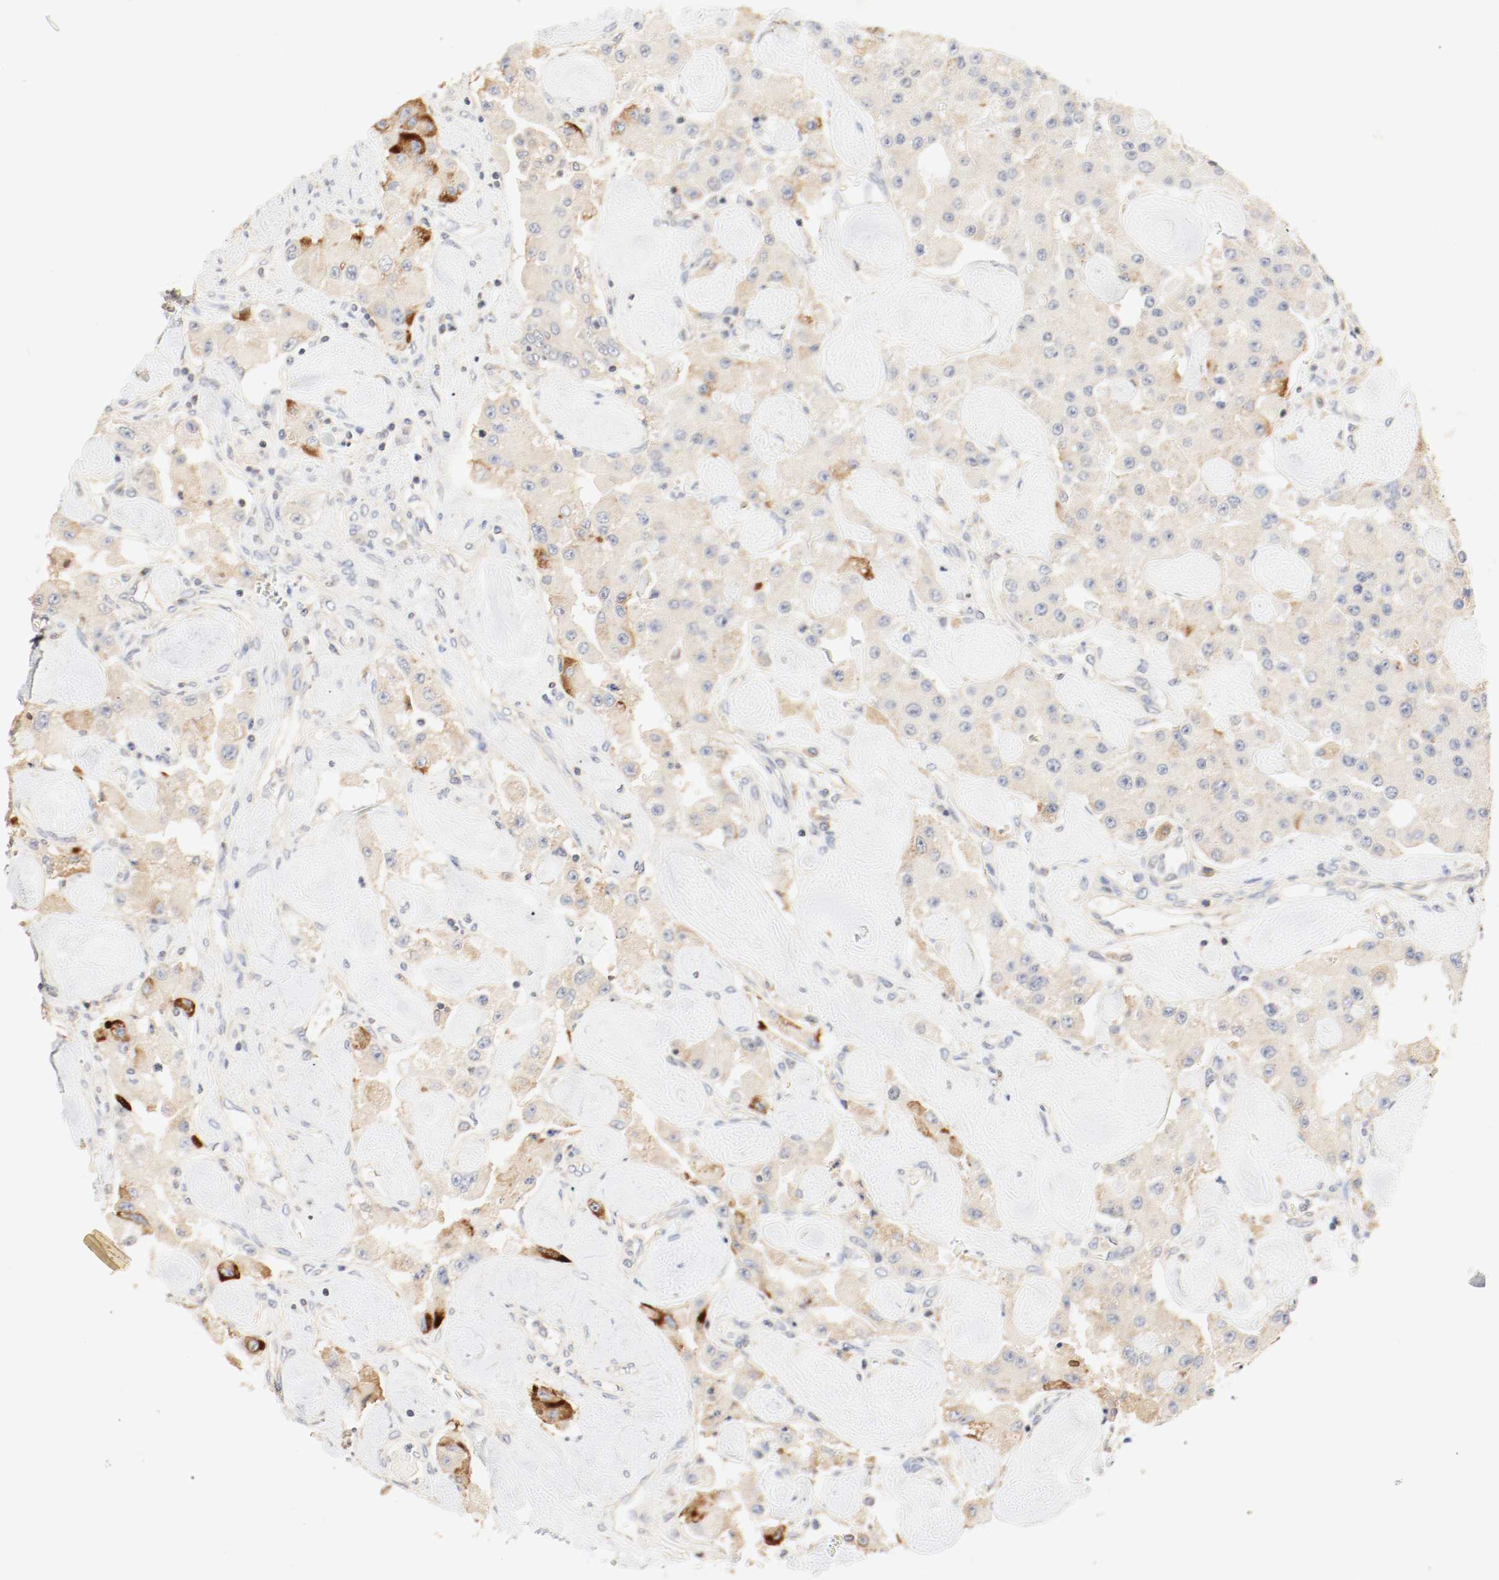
{"staining": {"intensity": "moderate", "quantity": ">75%", "location": "cytoplasmic/membranous"}, "tissue": "carcinoid", "cell_type": "Tumor cells", "image_type": "cancer", "snomed": [{"axis": "morphology", "description": "Carcinoid, malignant, NOS"}, {"axis": "topography", "description": "Pancreas"}], "caption": "Tumor cells exhibit moderate cytoplasmic/membranous staining in about >75% of cells in carcinoid.", "gene": "GIT1", "patient": {"sex": "male", "age": 41}}